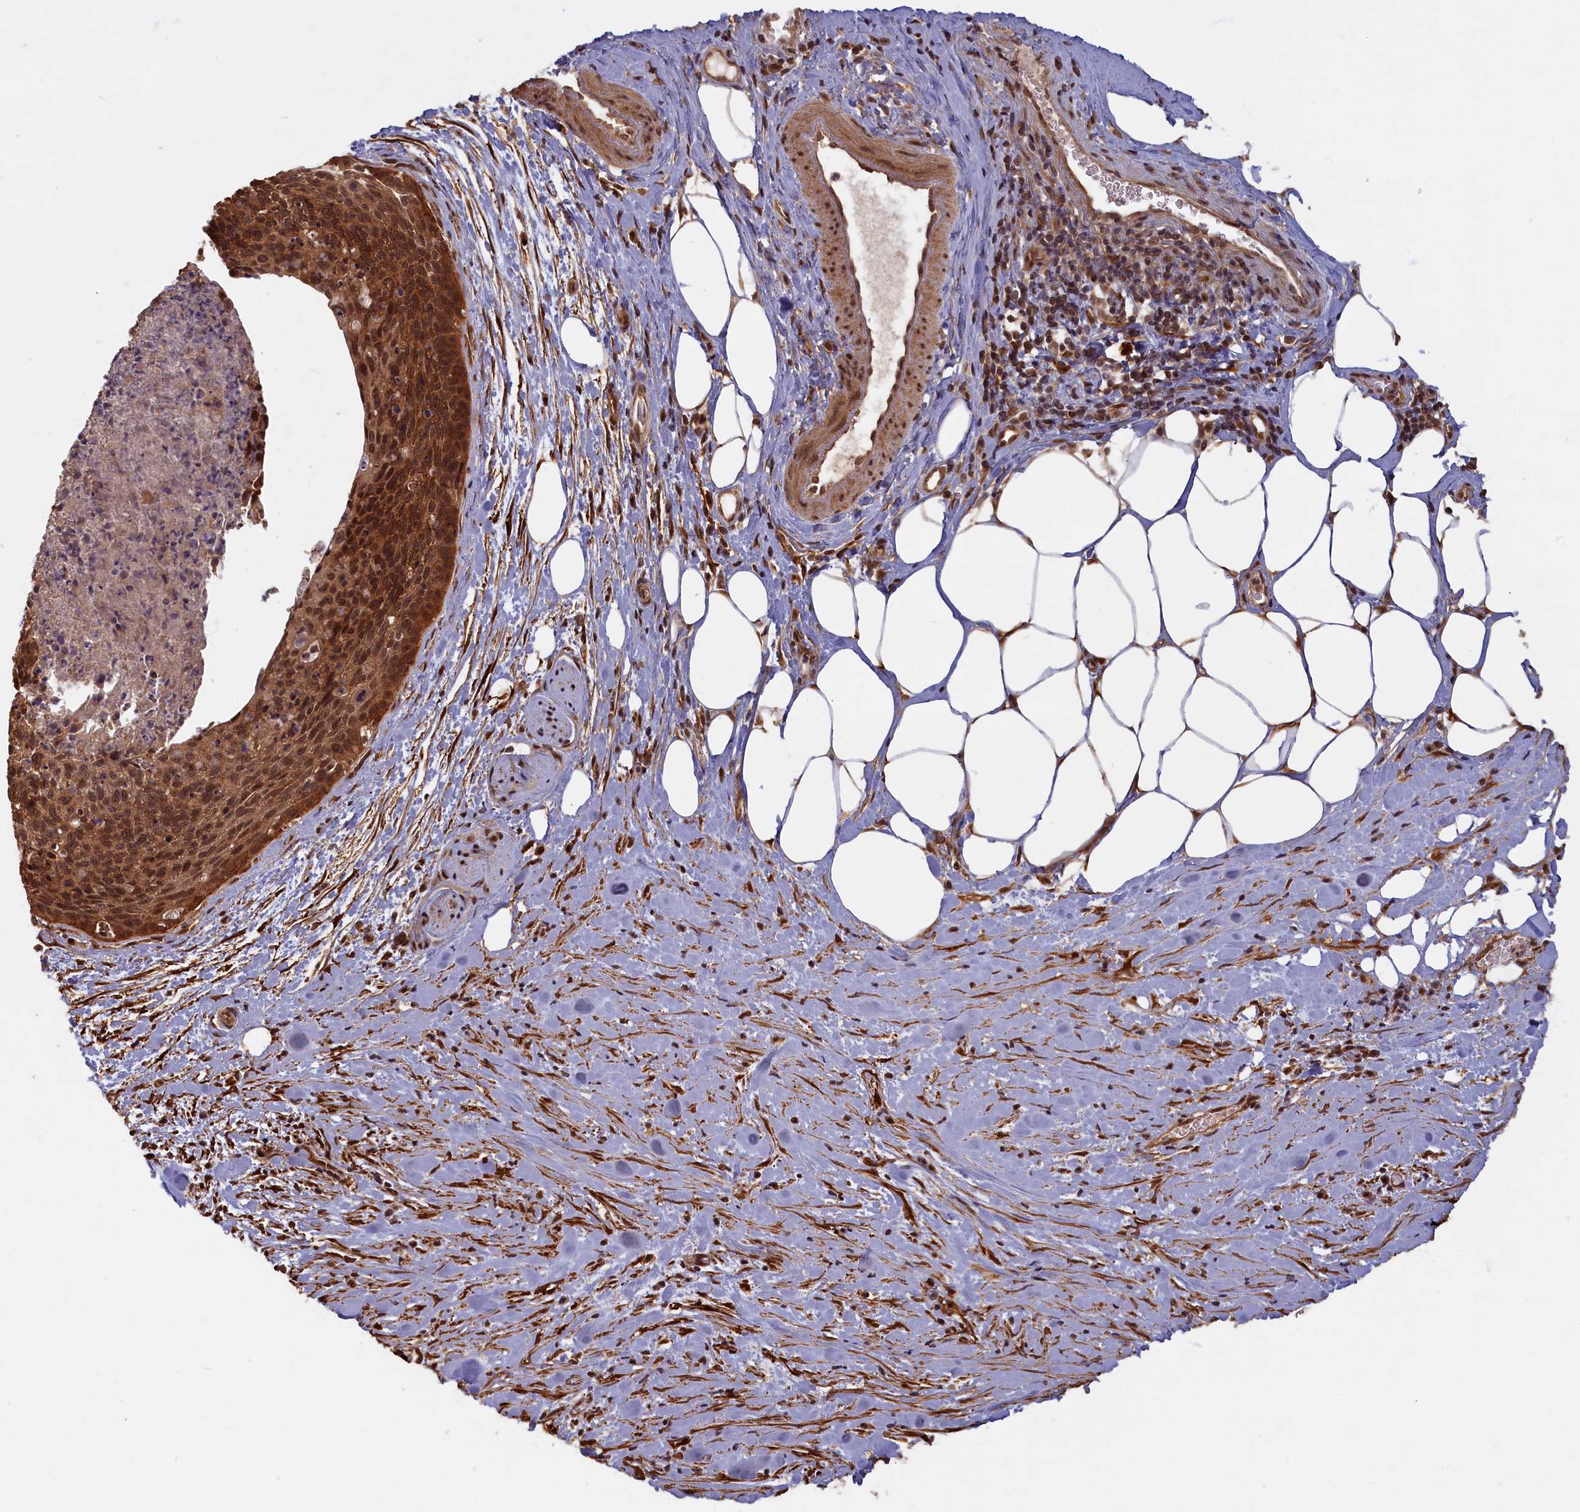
{"staining": {"intensity": "strong", "quantity": ">75%", "location": "cytoplasmic/membranous,nuclear"}, "tissue": "cervical cancer", "cell_type": "Tumor cells", "image_type": "cancer", "snomed": [{"axis": "morphology", "description": "Squamous cell carcinoma, NOS"}, {"axis": "topography", "description": "Cervix"}], "caption": "Immunohistochemistry image of neoplastic tissue: squamous cell carcinoma (cervical) stained using immunohistochemistry demonstrates high levels of strong protein expression localized specifically in the cytoplasmic/membranous and nuclear of tumor cells, appearing as a cytoplasmic/membranous and nuclear brown color.", "gene": "HIF3A", "patient": {"sex": "female", "age": 55}}